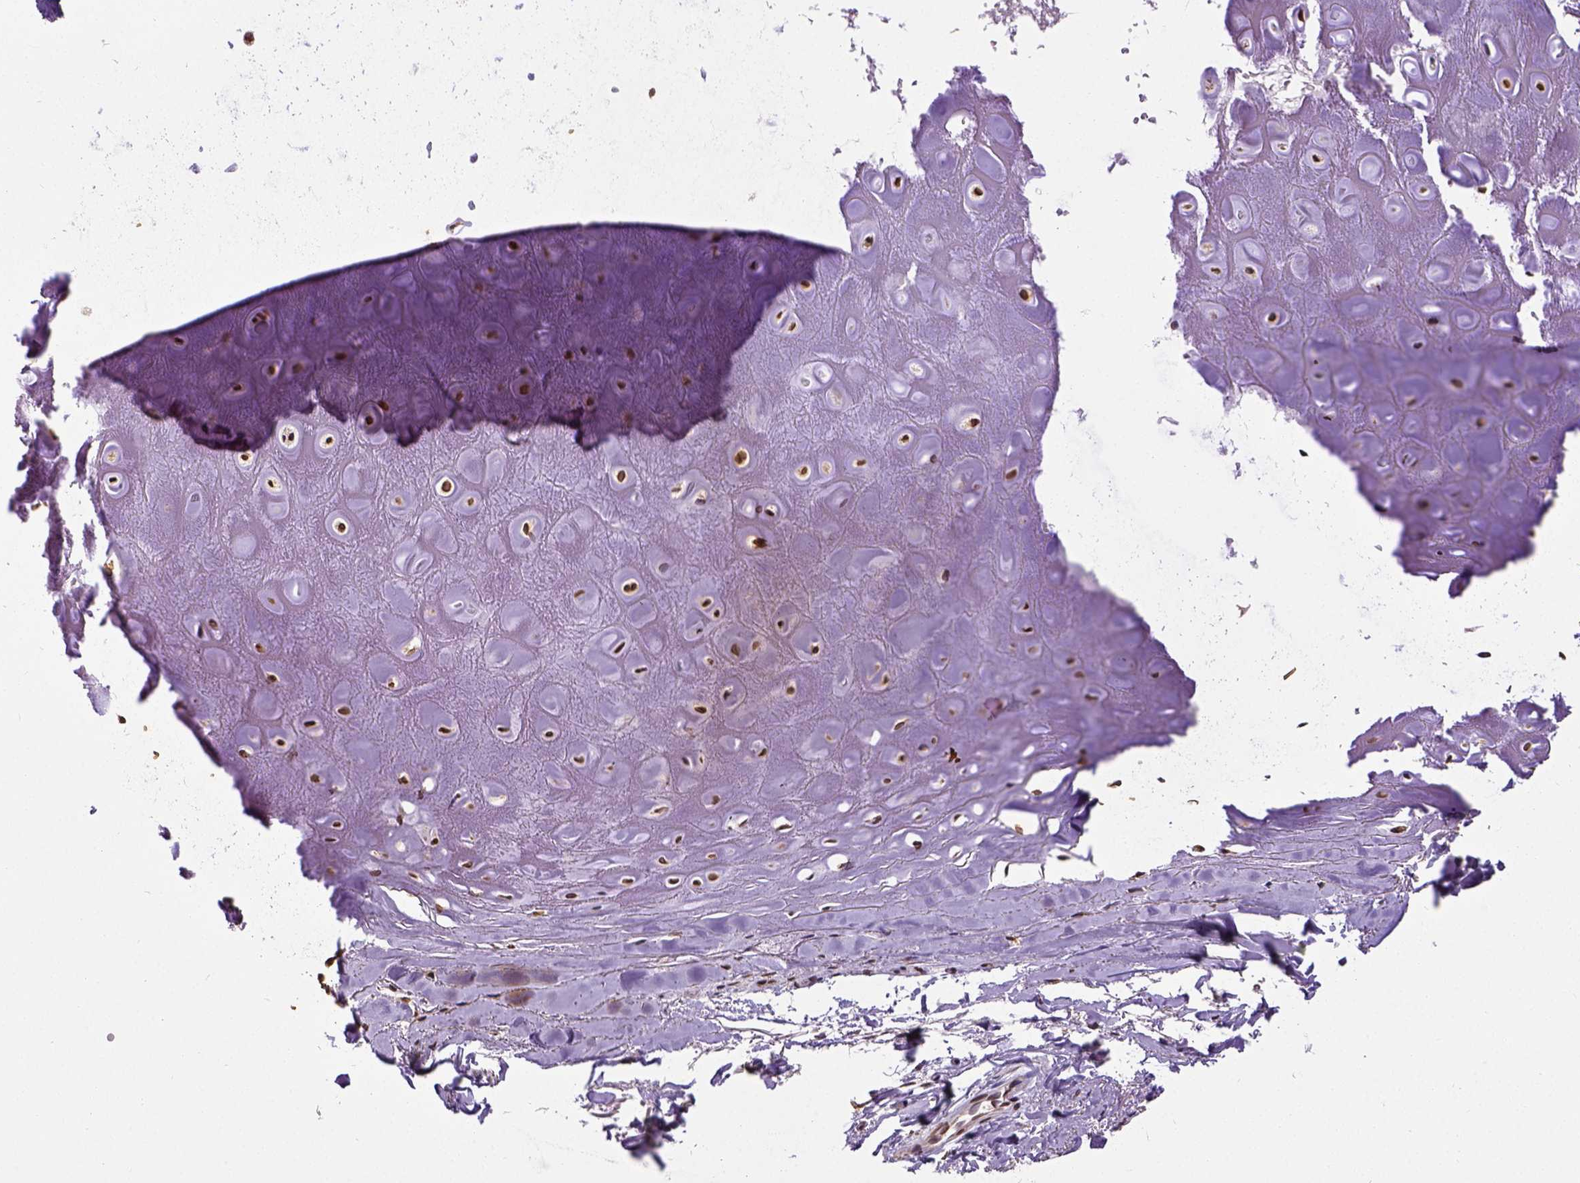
{"staining": {"intensity": "strong", "quantity": ">75%", "location": "nuclear"}, "tissue": "soft tissue", "cell_type": "Chondrocytes", "image_type": "normal", "snomed": [{"axis": "morphology", "description": "Normal tissue, NOS"}, {"axis": "topography", "description": "Cartilage tissue"}], "caption": "The histopathology image exhibits immunohistochemical staining of normal soft tissue. There is strong nuclear positivity is appreciated in about >75% of chondrocytes. The staining is performed using DAB (3,3'-diaminobenzidine) brown chromogen to label protein expression. The nuclei are counter-stained blue using hematoxylin.", "gene": "MTDH", "patient": {"sex": "male", "age": 65}}